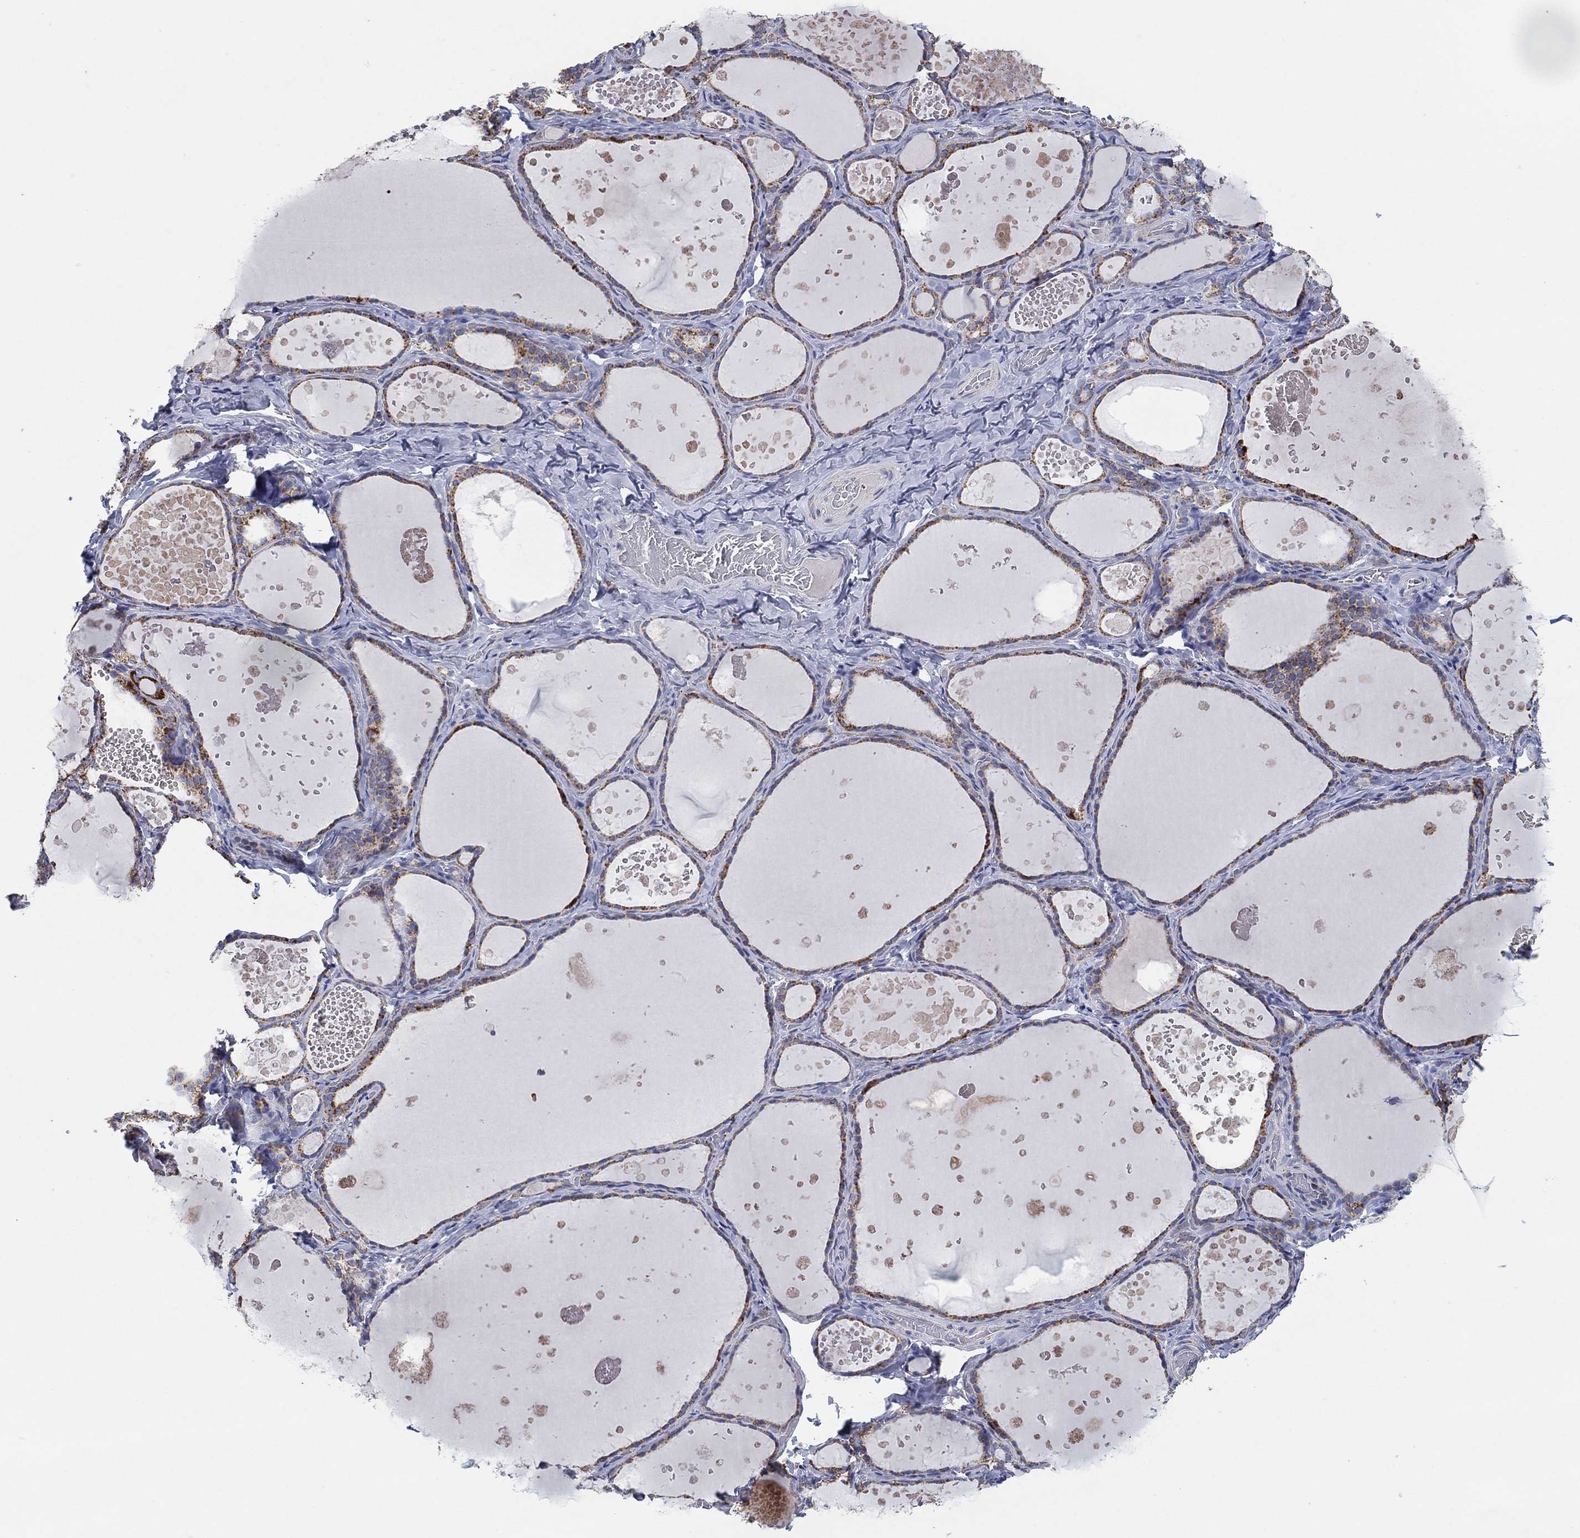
{"staining": {"intensity": "moderate", "quantity": ">75%", "location": "cytoplasmic/membranous"}, "tissue": "thyroid gland", "cell_type": "Glandular cells", "image_type": "normal", "snomed": [{"axis": "morphology", "description": "Normal tissue, NOS"}, {"axis": "topography", "description": "Thyroid gland"}], "caption": "Immunohistochemistry (IHC) histopathology image of benign thyroid gland: thyroid gland stained using IHC shows medium levels of moderate protein expression localized specifically in the cytoplasmic/membranous of glandular cells, appearing as a cytoplasmic/membranous brown color.", "gene": "C9orf85", "patient": {"sex": "female", "age": 56}}